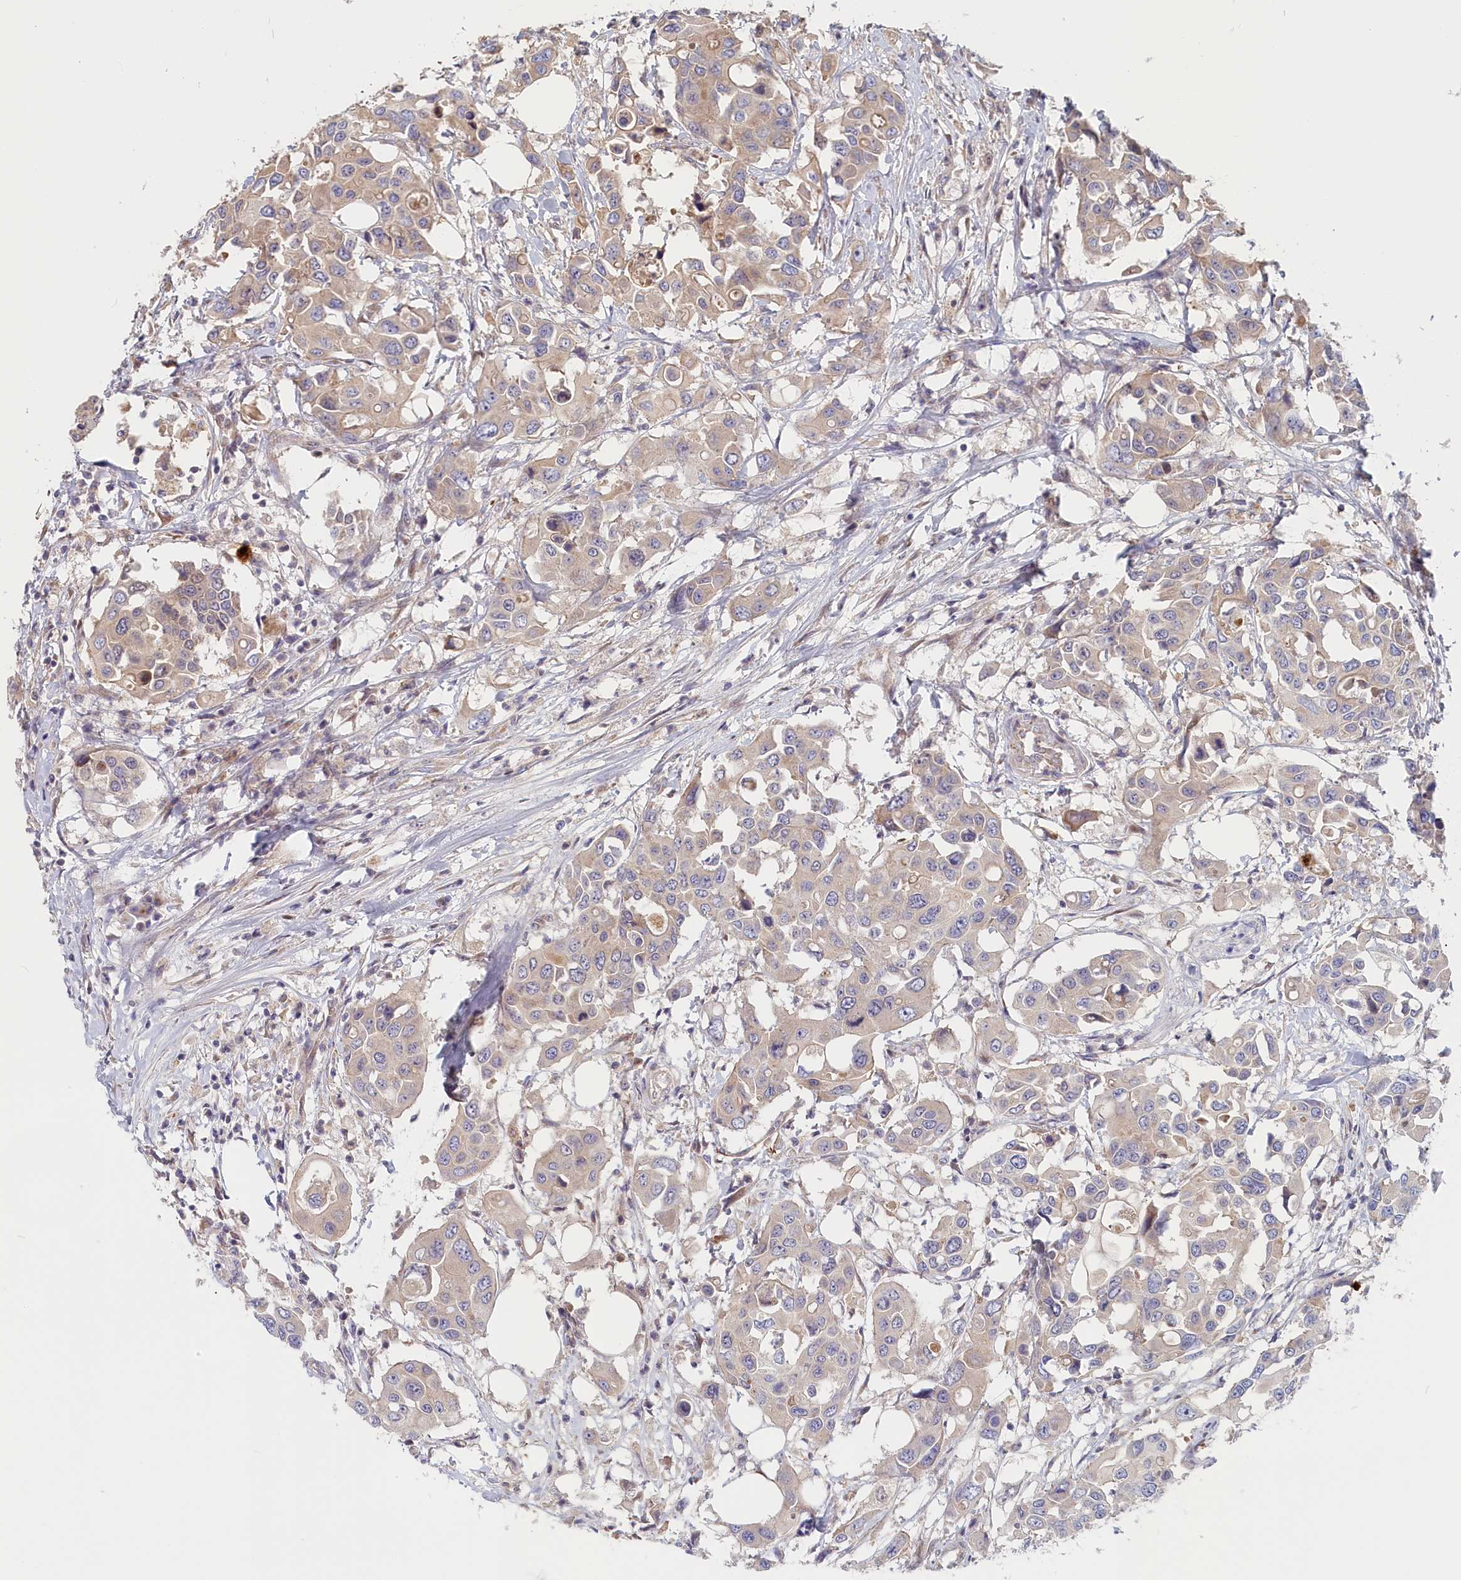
{"staining": {"intensity": "weak", "quantity": "<25%", "location": "cytoplasmic/membranous"}, "tissue": "colorectal cancer", "cell_type": "Tumor cells", "image_type": "cancer", "snomed": [{"axis": "morphology", "description": "Adenocarcinoma, NOS"}, {"axis": "topography", "description": "Colon"}], "caption": "Tumor cells are negative for brown protein staining in adenocarcinoma (colorectal).", "gene": "STX16", "patient": {"sex": "male", "age": 77}}